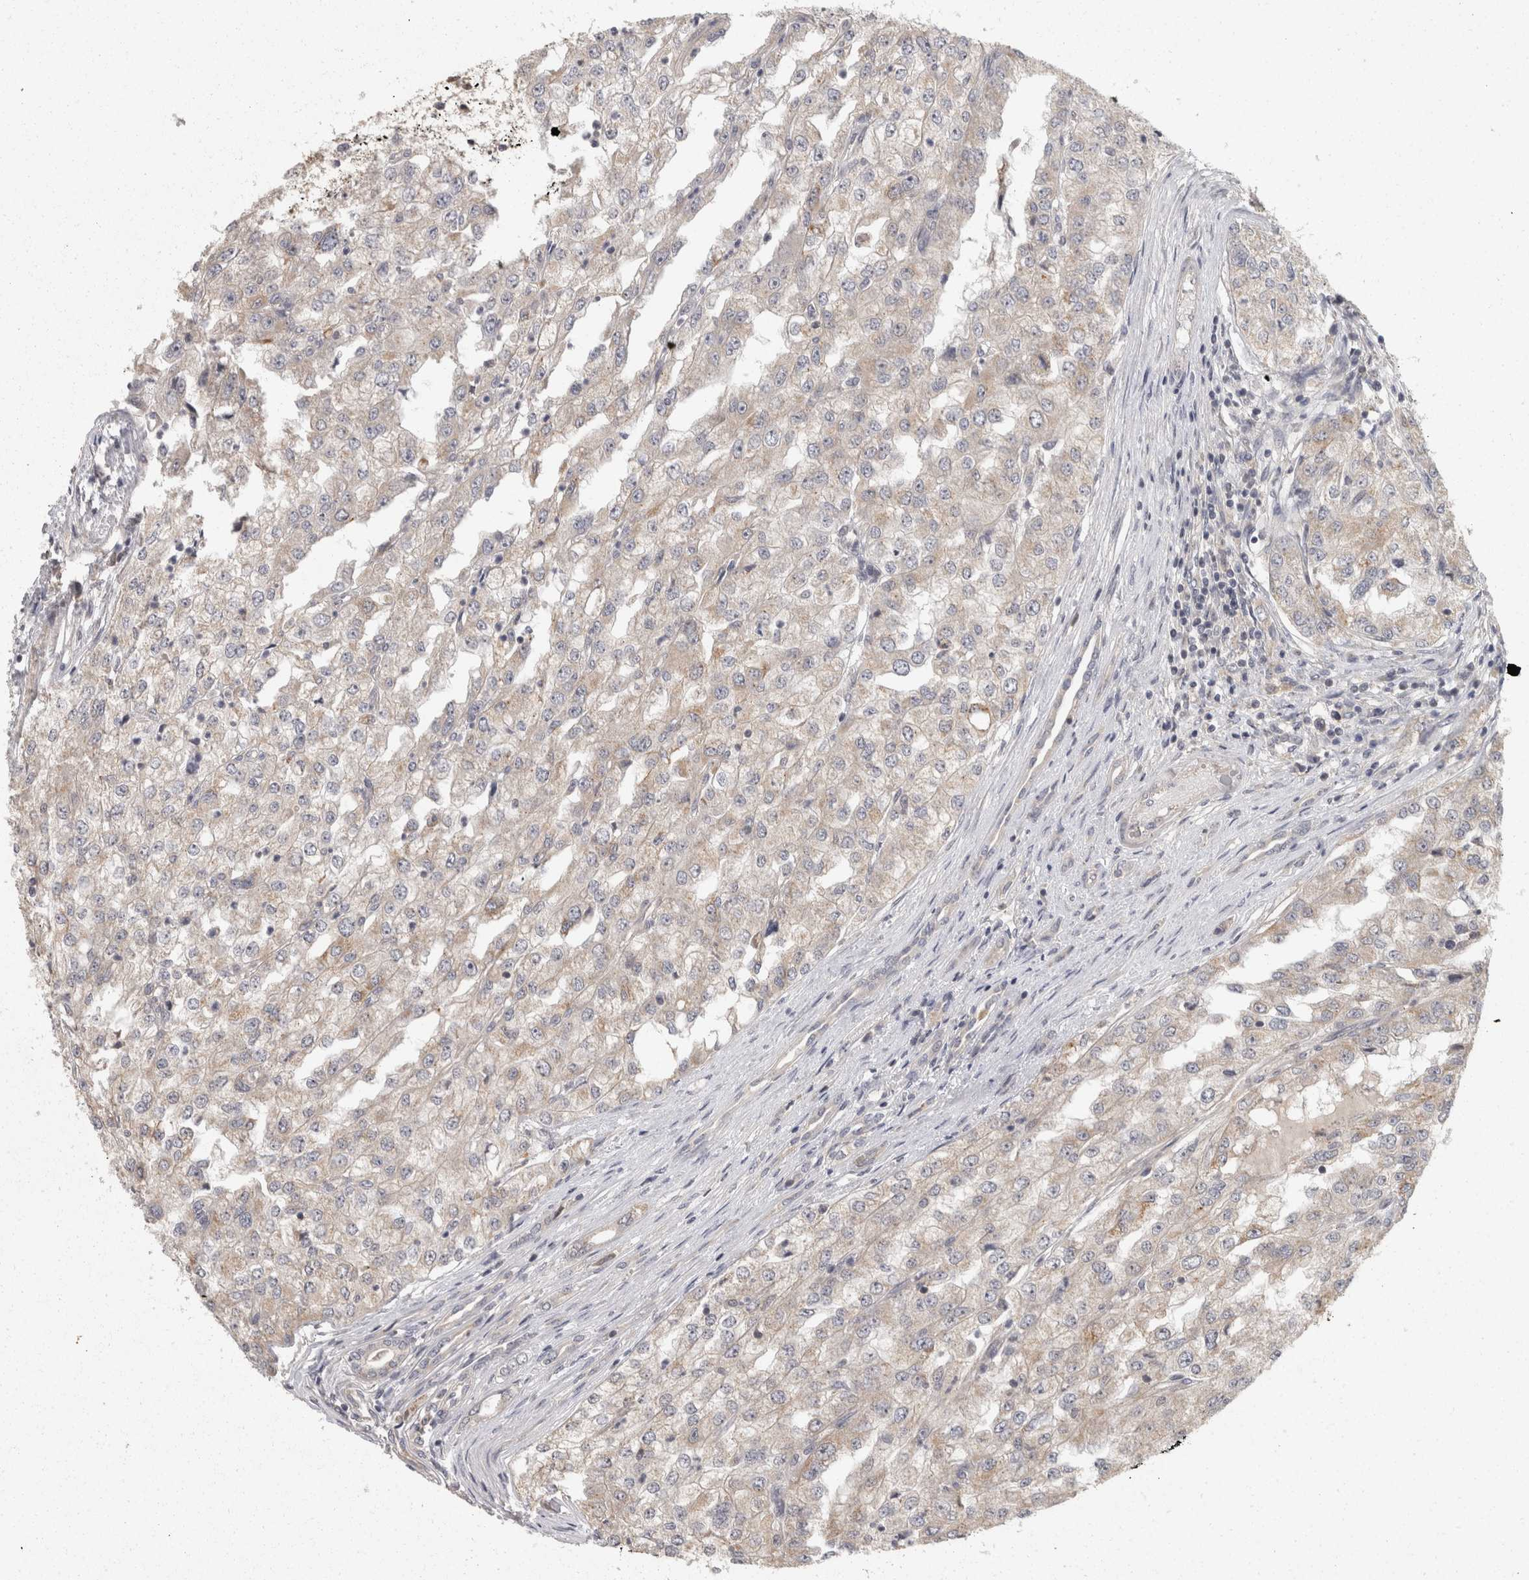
{"staining": {"intensity": "weak", "quantity": "<25%", "location": "cytoplasmic/membranous"}, "tissue": "renal cancer", "cell_type": "Tumor cells", "image_type": "cancer", "snomed": [{"axis": "morphology", "description": "Adenocarcinoma, NOS"}, {"axis": "topography", "description": "Kidney"}], "caption": "Tumor cells are negative for protein expression in human renal cancer (adenocarcinoma).", "gene": "ACAT2", "patient": {"sex": "female", "age": 54}}